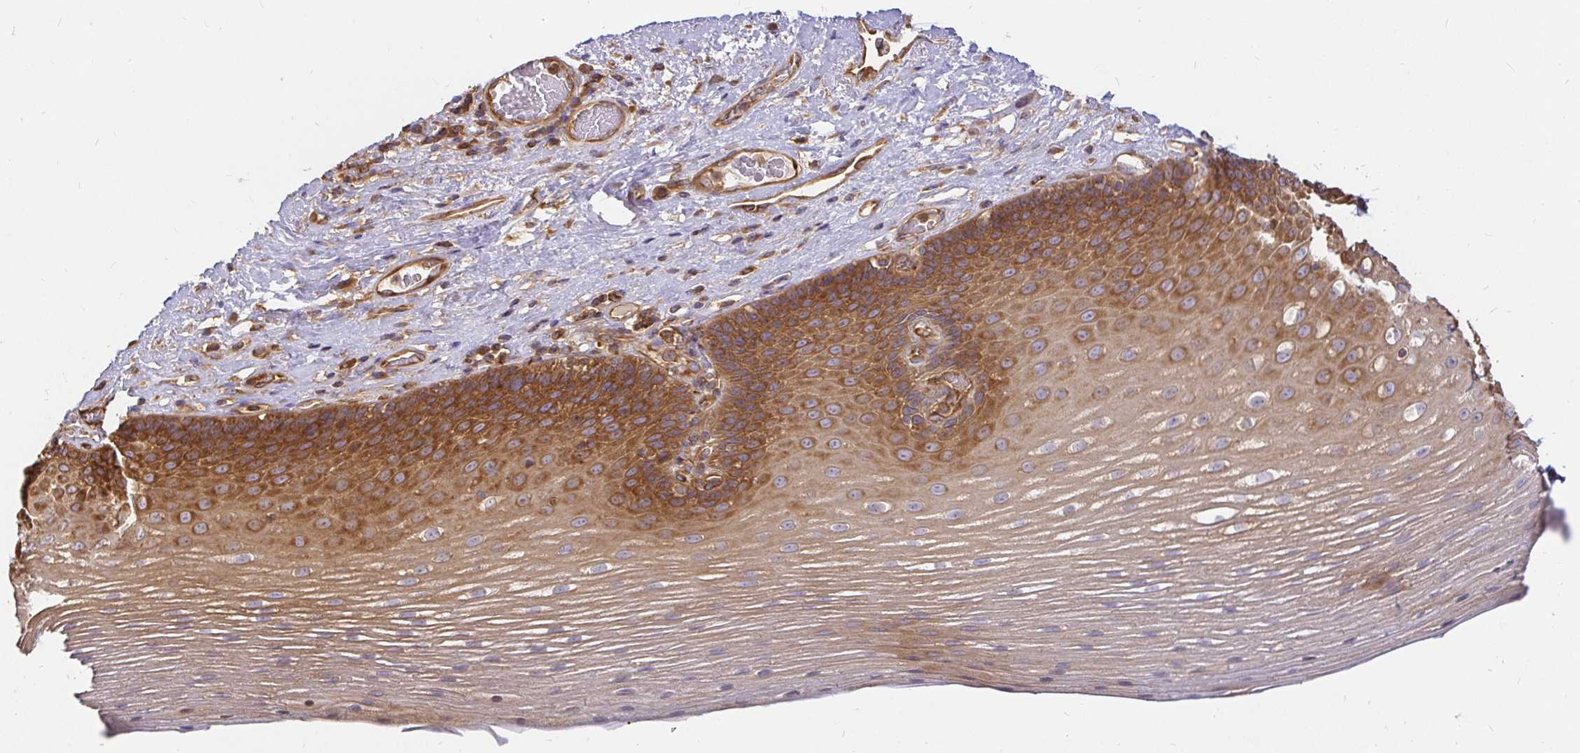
{"staining": {"intensity": "strong", "quantity": "25%-75%", "location": "cytoplasmic/membranous"}, "tissue": "esophagus", "cell_type": "Squamous epithelial cells", "image_type": "normal", "snomed": [{"axis": "morphology", "description": "Normal tissue, NOS"}, {"axis": "topography", "description": "Esophagus"}], "caption": "The photomicrograph displays a brown stain indicating the presence of a protein in the cytoplasmic/membranous of squamous epithelial cells in esophagus. (Brightfield microscopy of DAB IHC at high magnification).", "gene": "KIF5B", "patient": {"sex": "male", "age": 62}}